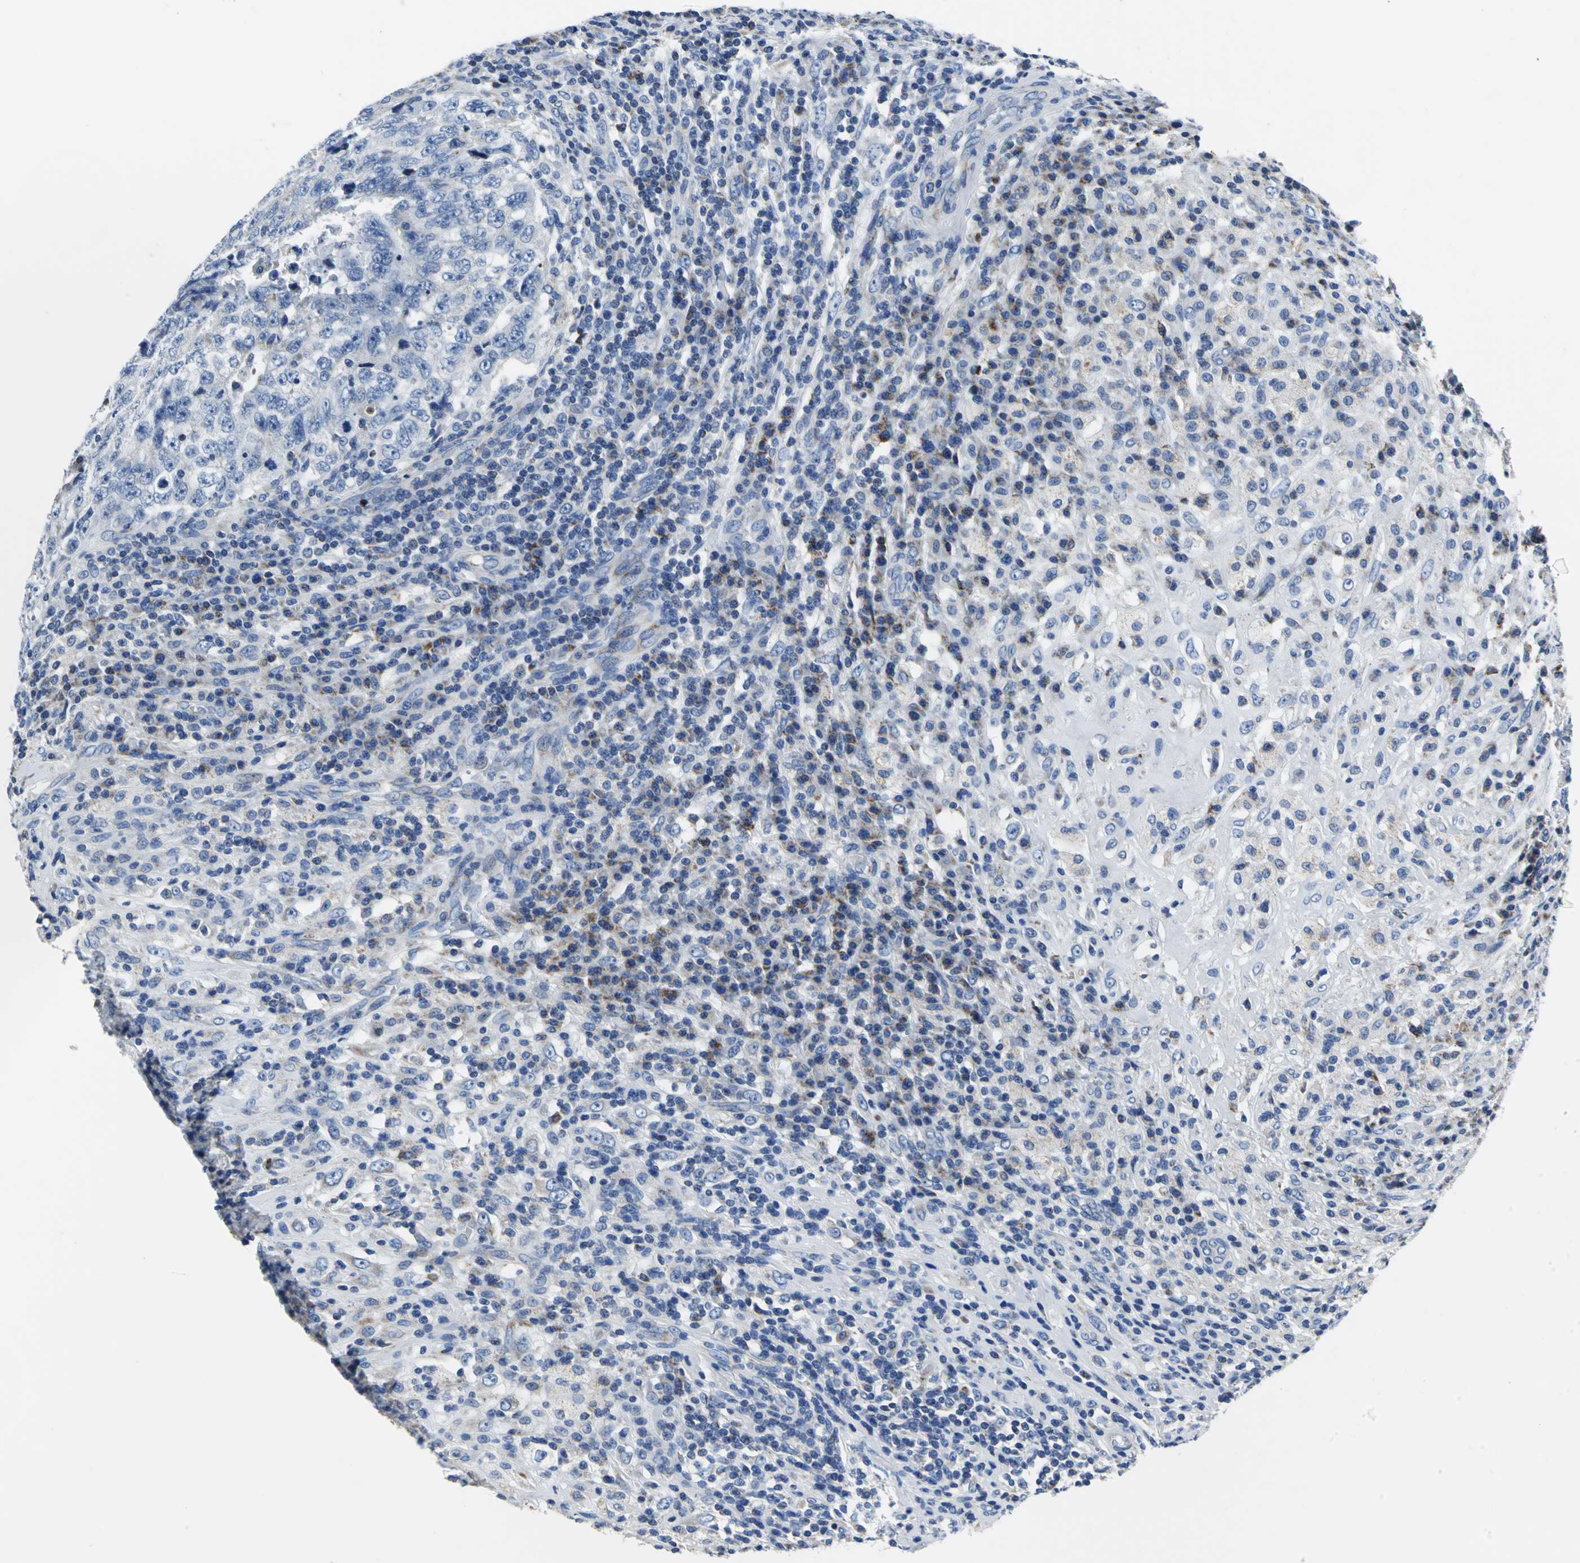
{"staining": {"intensity": "negative", "quantity": "none", "location": "none"}, "tissue": "testis cancer", "cell_type": "Tumor cells", "image_type": "cancer", "snomed": [{"axis": "morphology", "description": "Necrosis, NOS"}, {"axis": "morphology", "description": "Carcinoma, Embryonal, NOS"}, {"axis": "topography", "description": "Testis"}], "caption": "Tumor cells show no significant protein staining in testis cancer.", "gene": "IFI6", "patient": {"sex": "male", "age": 19}}